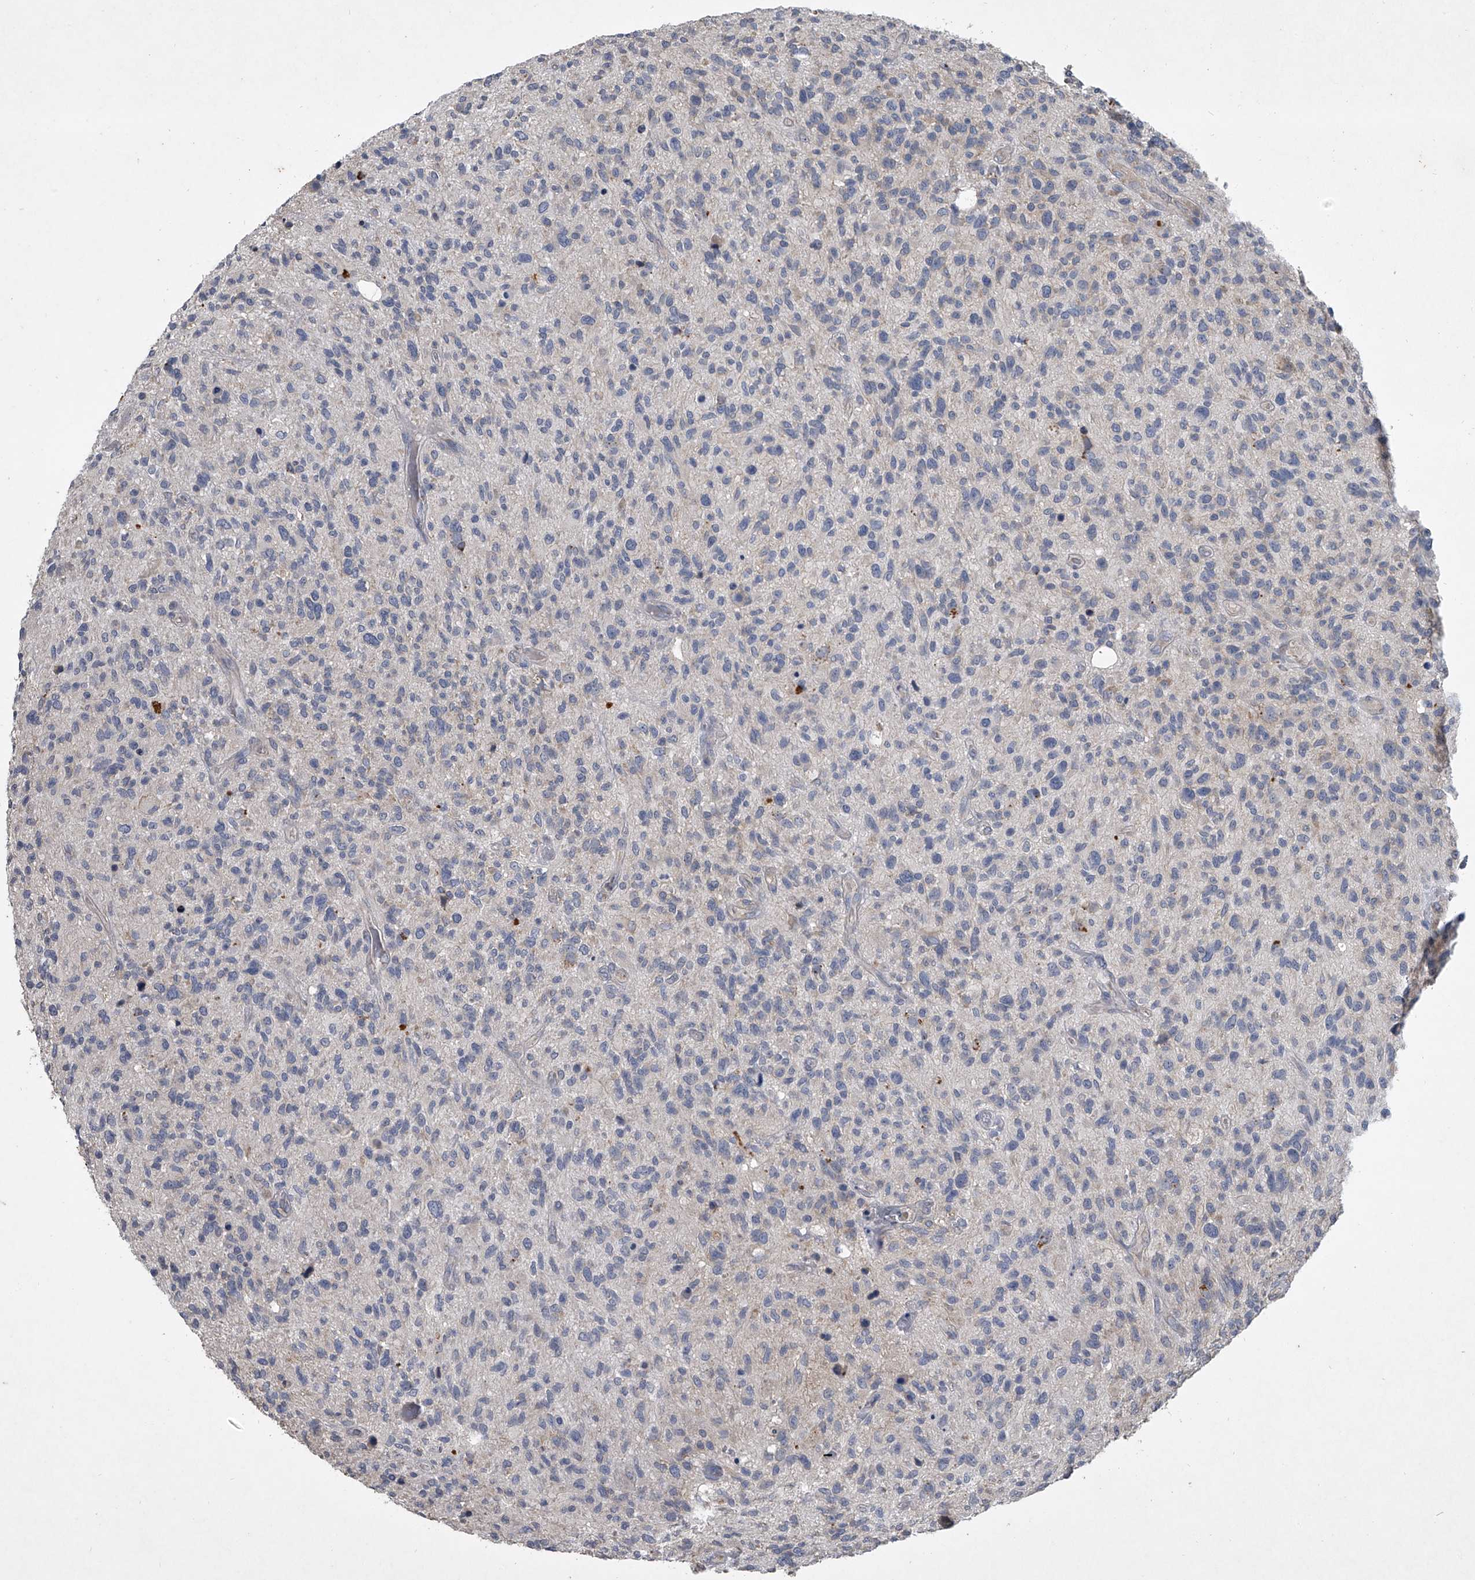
{"staining": {"intensity": "negative", "quantity": "none", "location": "none"}, "tissue": "glioma", "cell_type": "Tumor cells", "image_type": "cancer", "snomed": [{"axis": "morphology", "description": "Glioma, malignant, High grade"}, {"axis": "topography", "description": "Brain"}], "caption": "This is an immunohistochemistry (IHC) image of glioma. There is no positivity in tumor cells.", "gene": "DOCK9", "patient": {"sex": "male", "age": 47}}